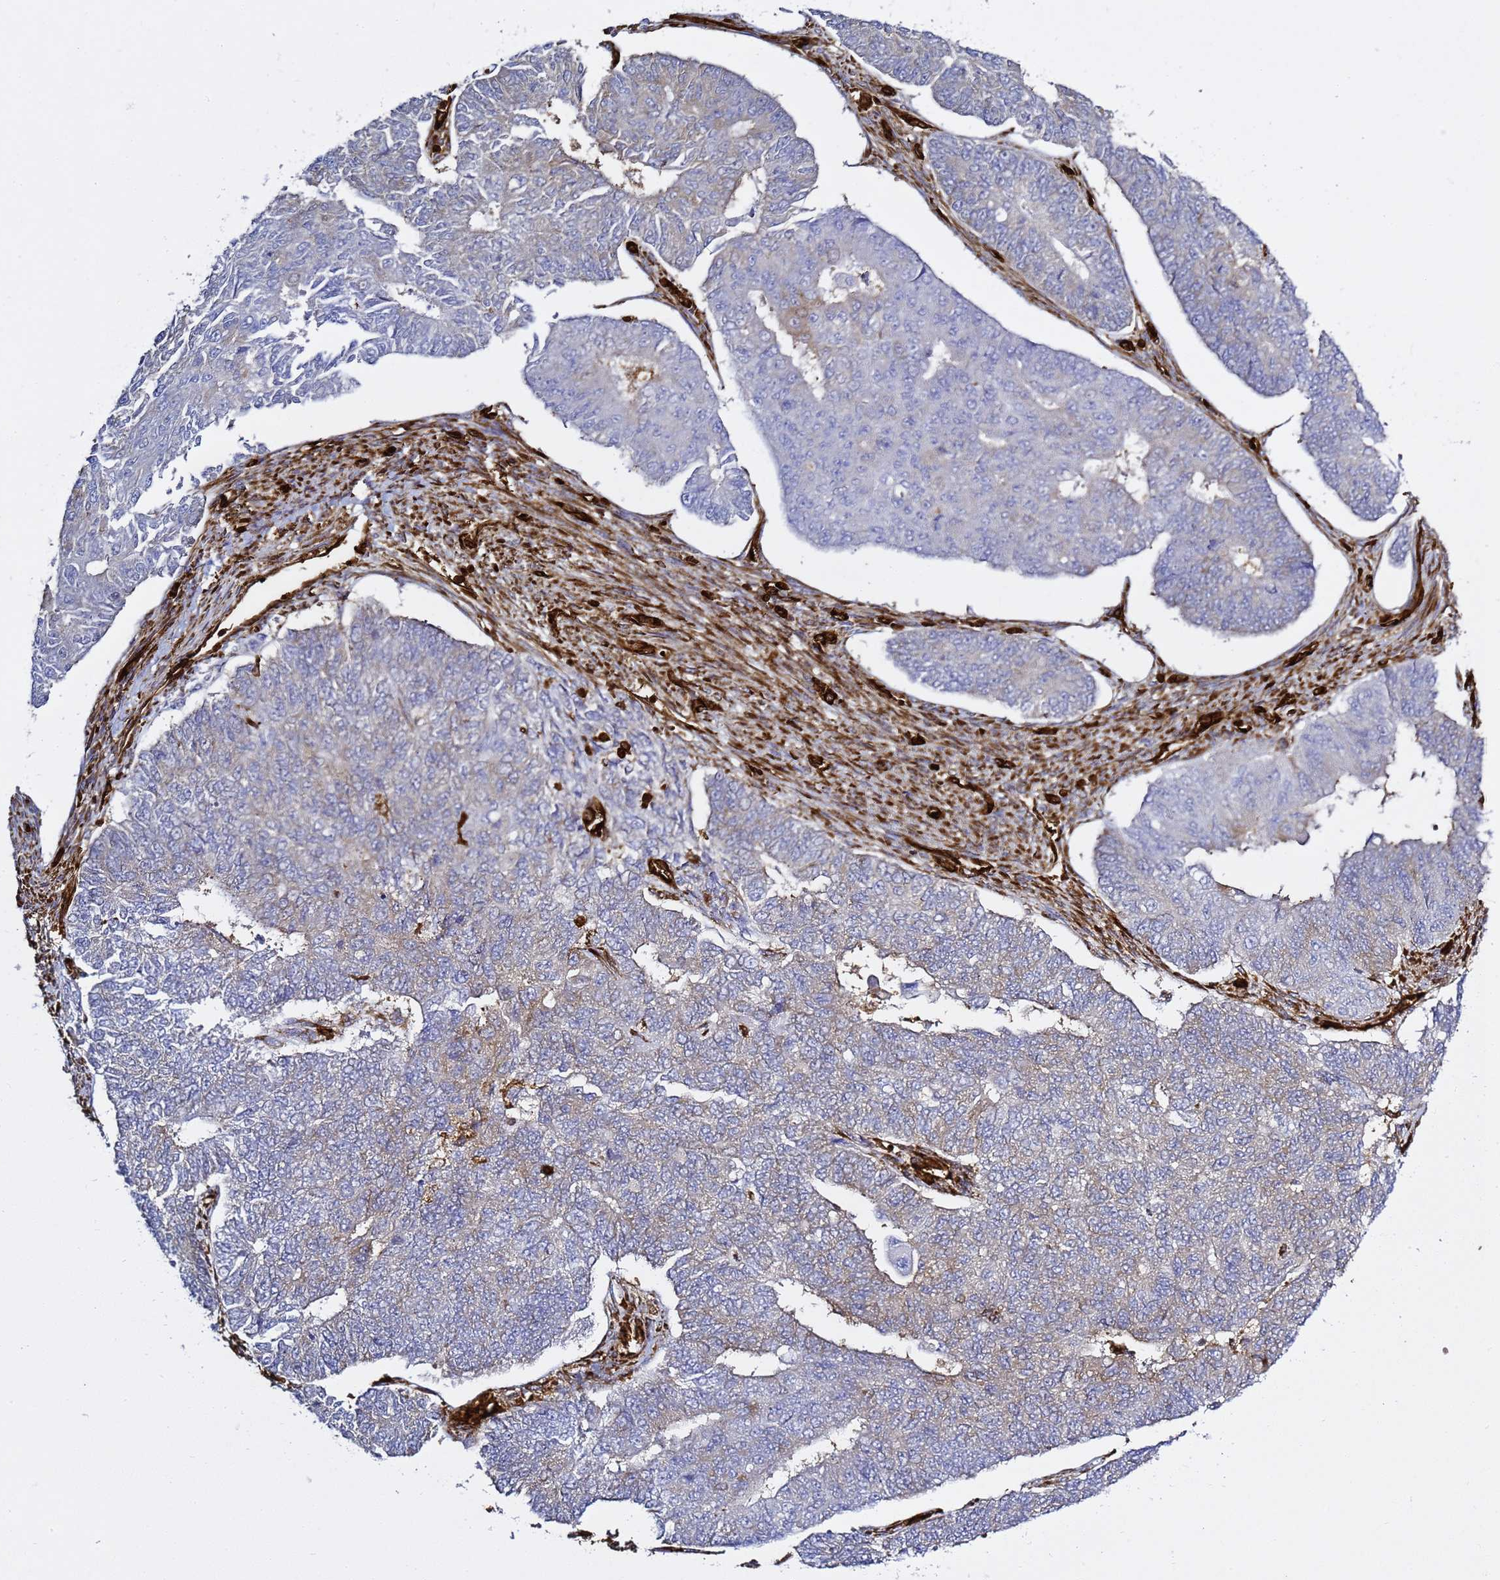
{"staining": {"intensity": "weak", "quantity": "<25%", "location": "cytoplasmic/membranous"}, "tissue": "endometrial cancer", "cell_type": "Tumor cells", "image_type": "cancer", "snomed": [{"axis": "morphology", "description": "Adenocarcinoma, NOS"}, {"axis": "topography", "description": "Endometrium"}], "caption": "Immunohistochemical staining of endometrial cancer (adenocarcinoma) displays no significant positivity in tumor cells. The staining is performed using DAB brown chromogen with nuclei counter-stained in using hematoxylin.", "gene": "ZBTB8OS", "patient": {"sex": "female", "age": 32}}